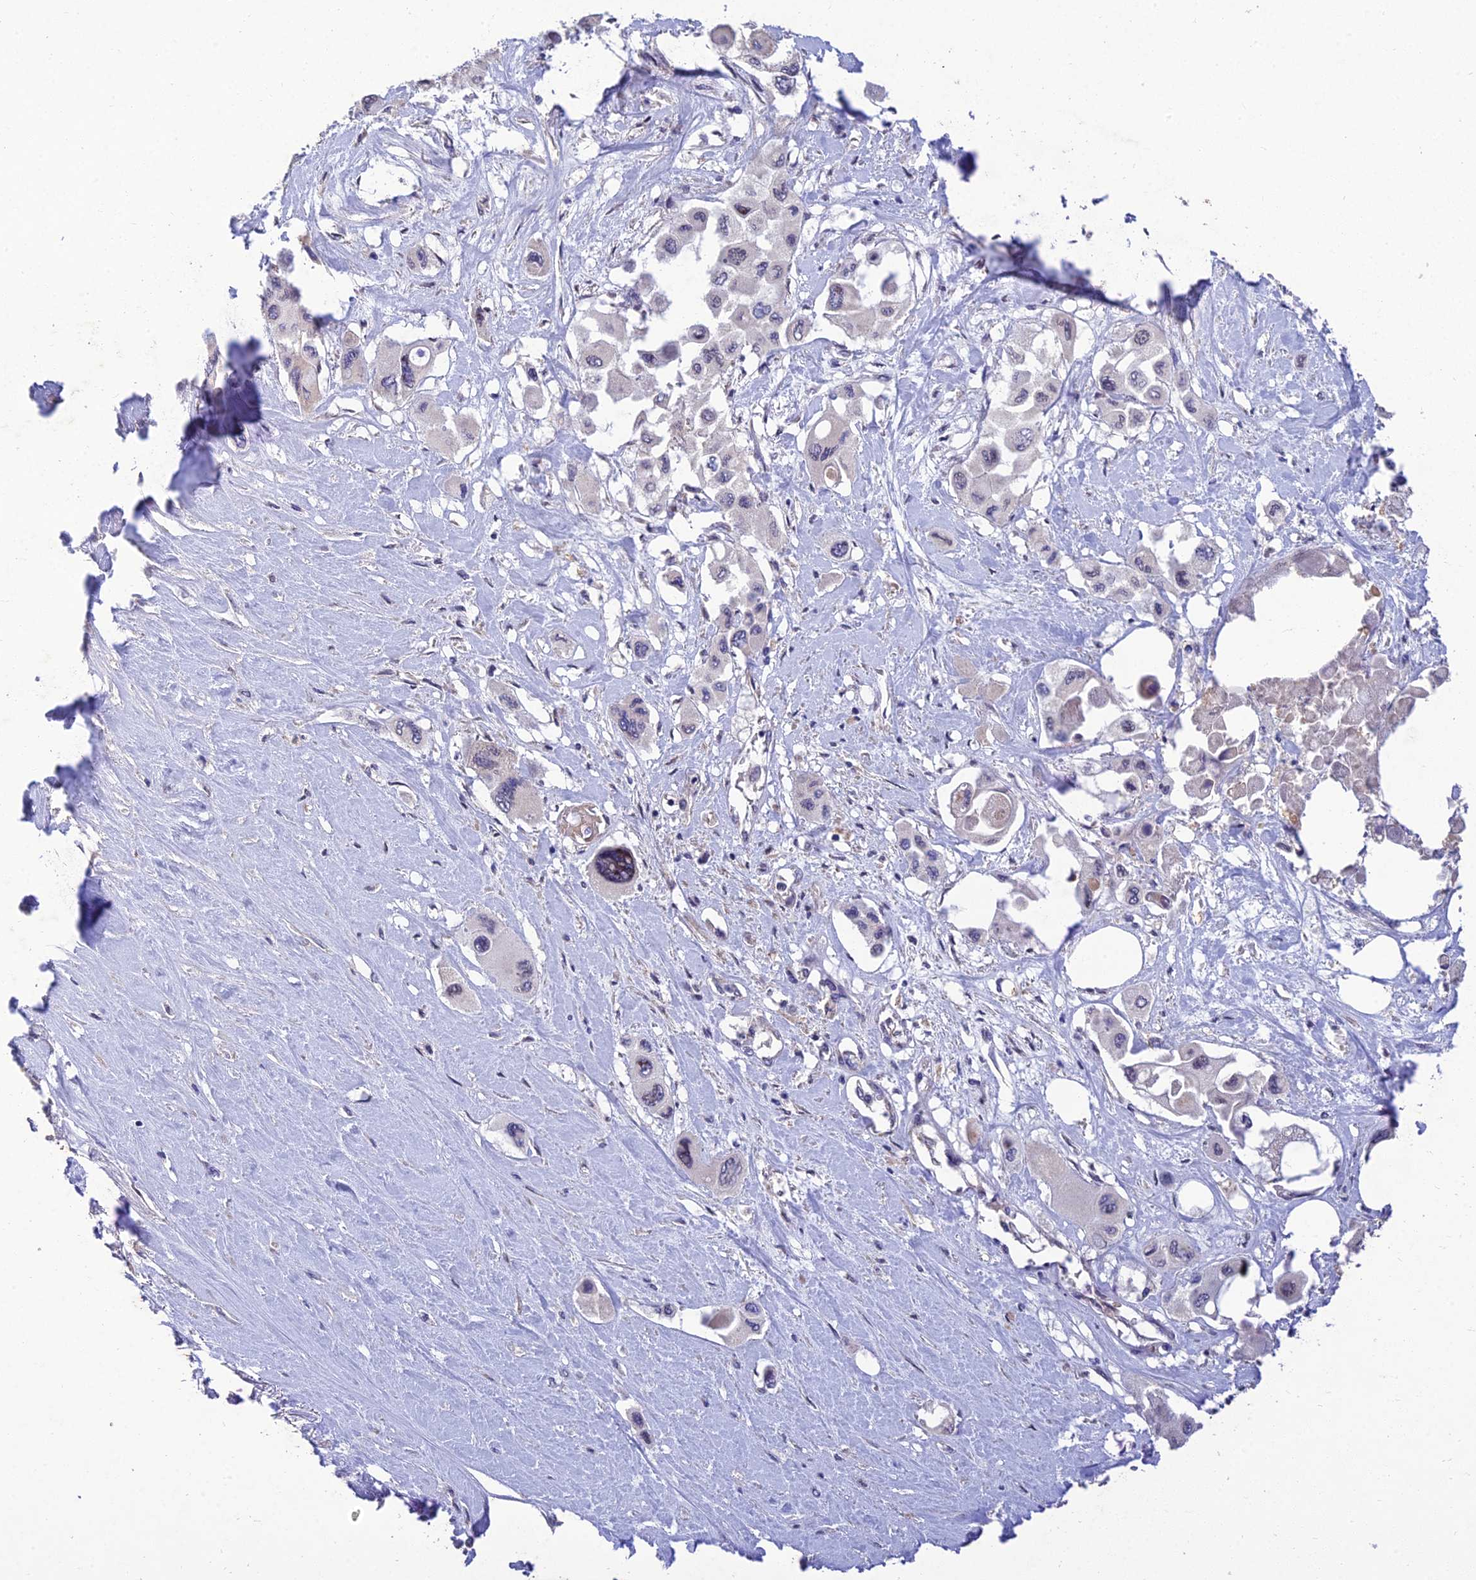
{"staining": {"intensity": "negative", "quantity": "none", "location": "none"}, "tissue": "pancreatic cancer", "cell_type": "Tumor cells", "image_type": "cancer", "snomed": [{"axis": "morphology", "description": "Adenocarcinoma, NOS"}, {"axis": "topography", "description": "Pancreas"}], "caption": "Pancreatic cancer was stained to show a protein in brown. There is no significant expression in tumor cells.", "gene": "MGAT2", "patient": {"sex": "male", "age": 92}}